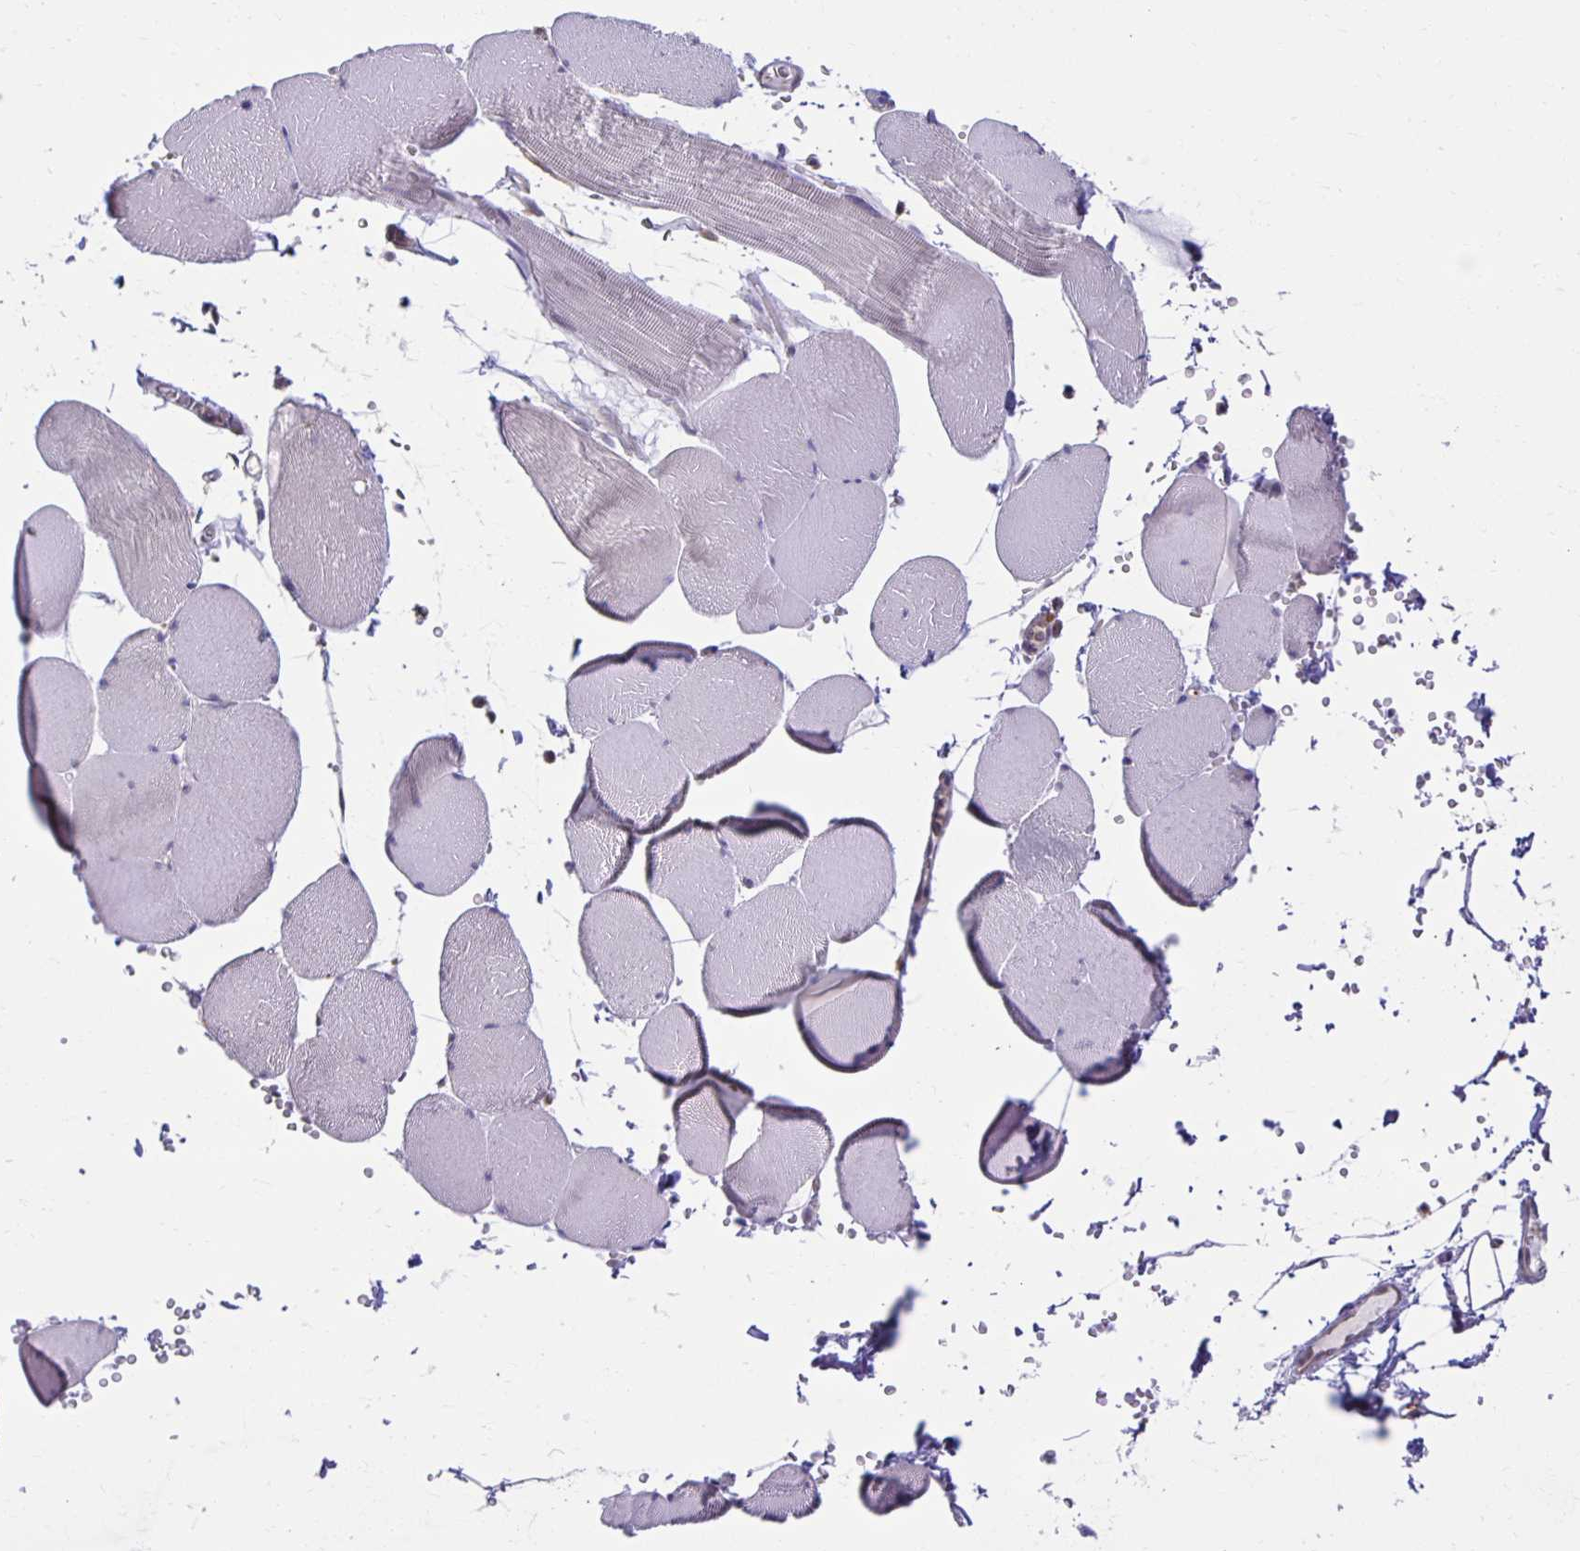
{"staining": {"intensity": "negative", "quantity": "none", "location": "none"}, "tissue": "skeletal muscle", "cell_type": "Myocytes", "image_type": "normal", "snomed": [{"axis": "morphology", "description": "Normal tissue, NOS"}, {"axis": "topography", "description": "Skeletal muscle"}, {"axis": "topography", "description": "Head-Neck"}], "caption": "DAB (3,3'-diaminobenzidine) immunohistochemical staining of unremarkable skeletal muscle displays no significant positivity in myocytes.", "gene": "MIEN1", "patient": {"sex": "male", "age": 66}}